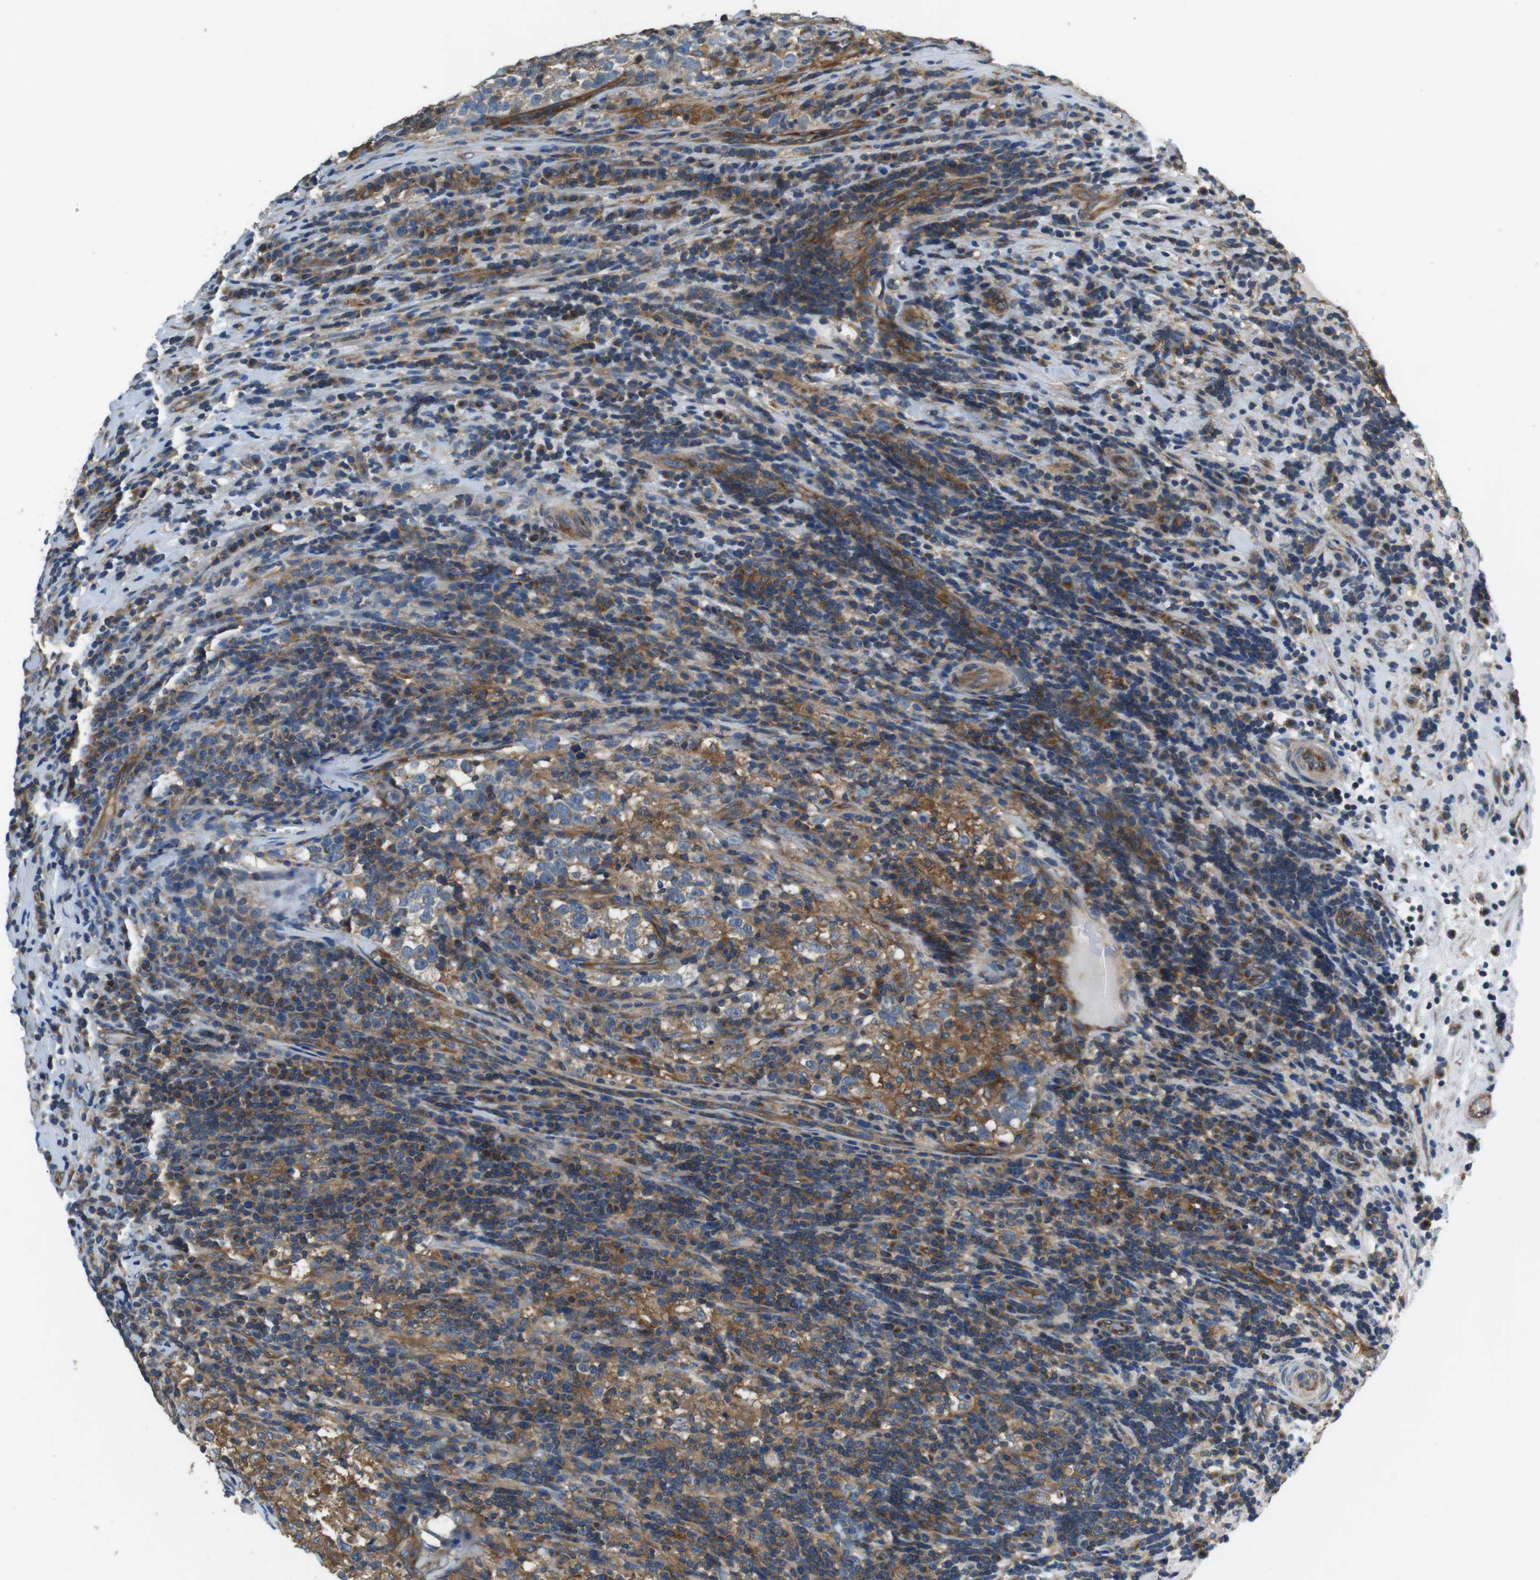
{"staining": {"intensity": "weak", "quantity": ">75%", "location": "cytoplasmic/membranous"}, "tissue": "testis cancer", "cell_type": "Tumor cells", "image_type": "cancer", "snomed": [{"axis": "morphology", "description": "Normal tissue, NOS"}, {"axis": "morphology", "description": "Seminoma, NOS"}, {"axis": "topography", "description": "Testis"}], "caption": "Immunohistochemistry (IHC) of testis seminoma displays low levels of weak cytoplasmic/membranous expression in approximately >75% of tumor cells.", "gene": "DENND4C", "patient": {"sex": "male", "age": 43}}